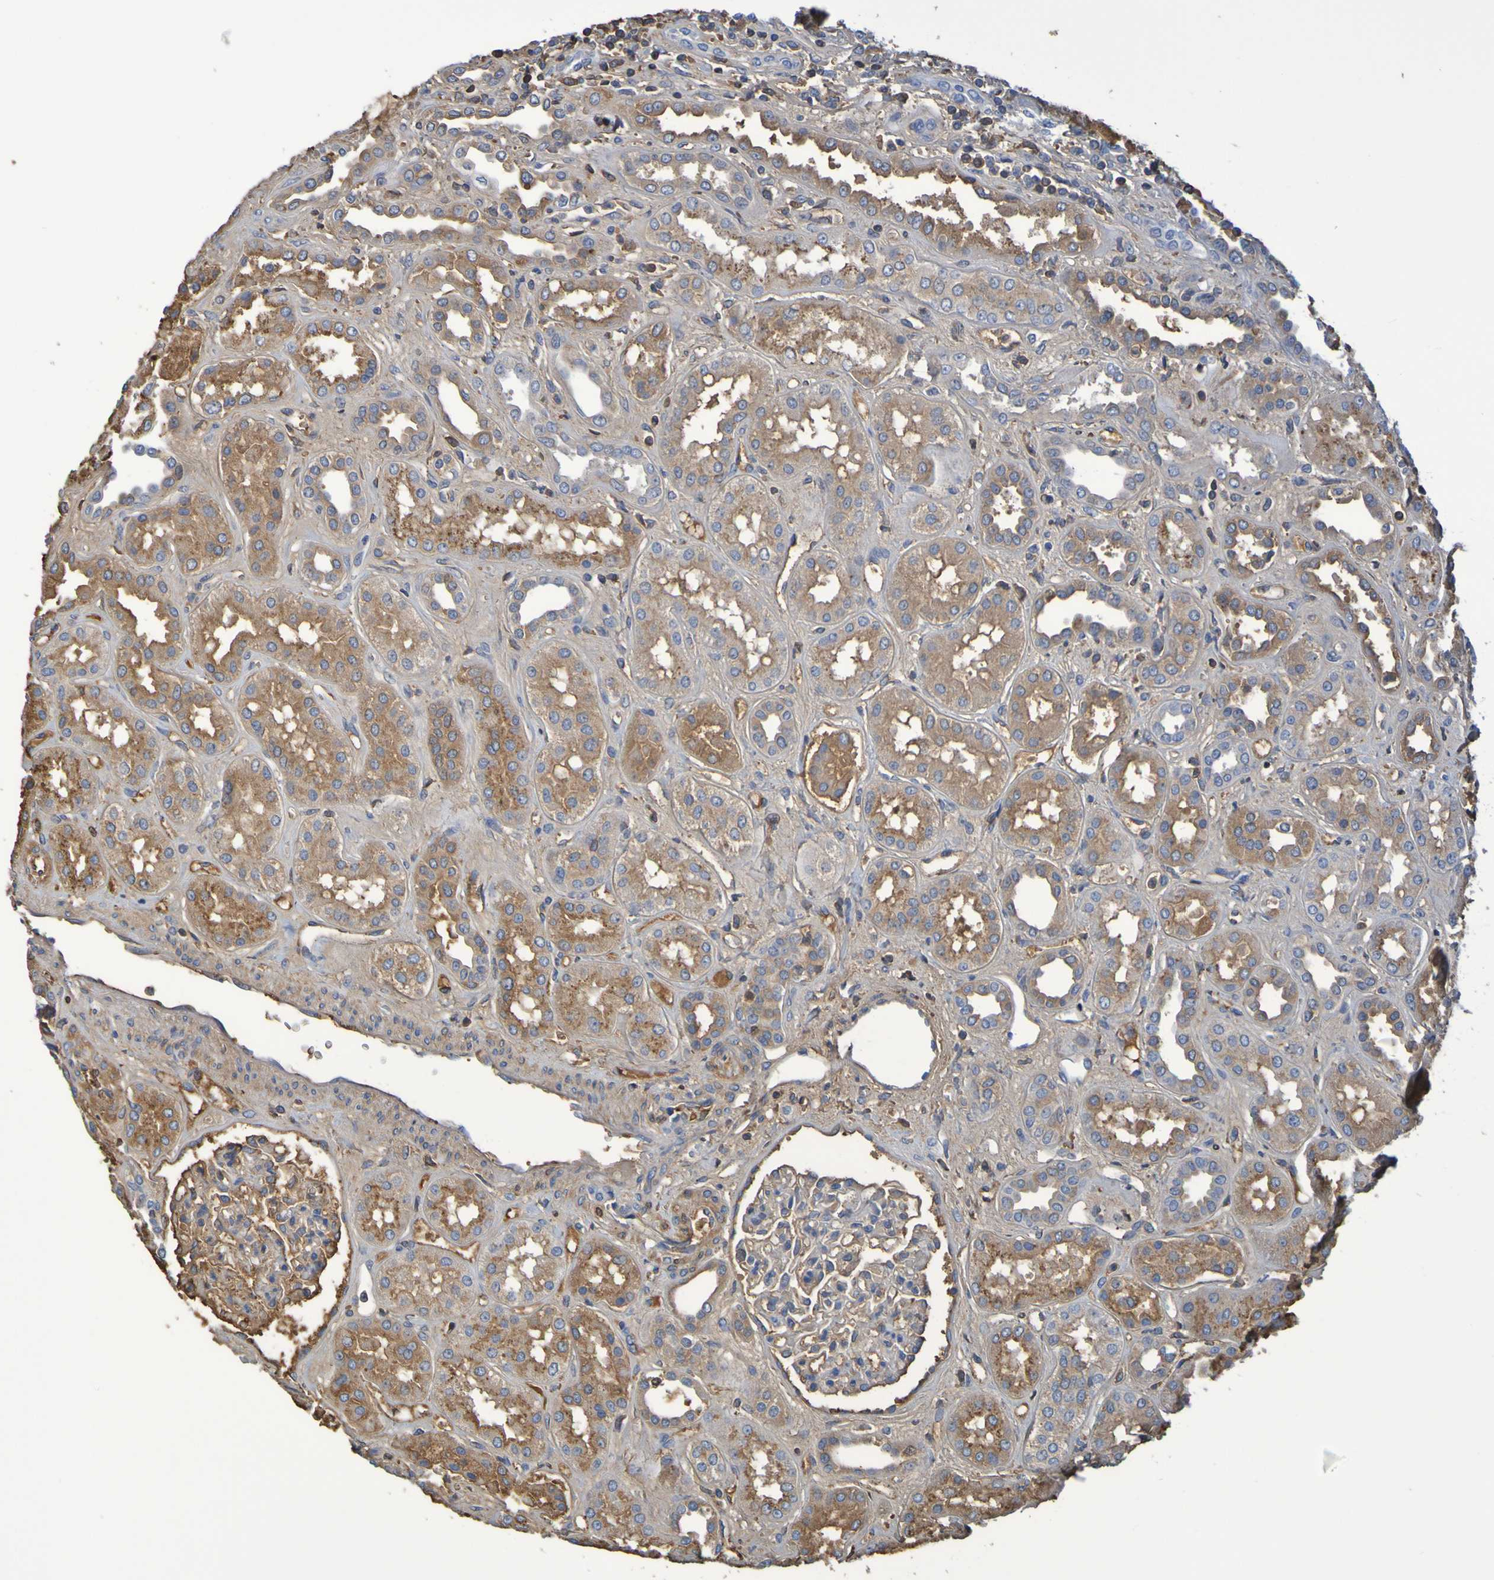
{"staining": {"intensity": "moderate", "quantity": "<25%", "location": "cytoplasmic/membranous"}, "tissue": "kidney", "cell_type": "Cells in glomeruli", "image_type": "normal", "snomed": [{"axis": "morphology", "description": "Normal tissue, NOS"}, {"axis": "topography", "description": "Kidney"}], "caption": "Kidney stained for a protein (brown) reveals moderate cytoplasmic/membranous positive positivity in about <25% of cells in glomeruli.", "gene": "GAB3", "patient": {"sex": "male", "age": 59}}